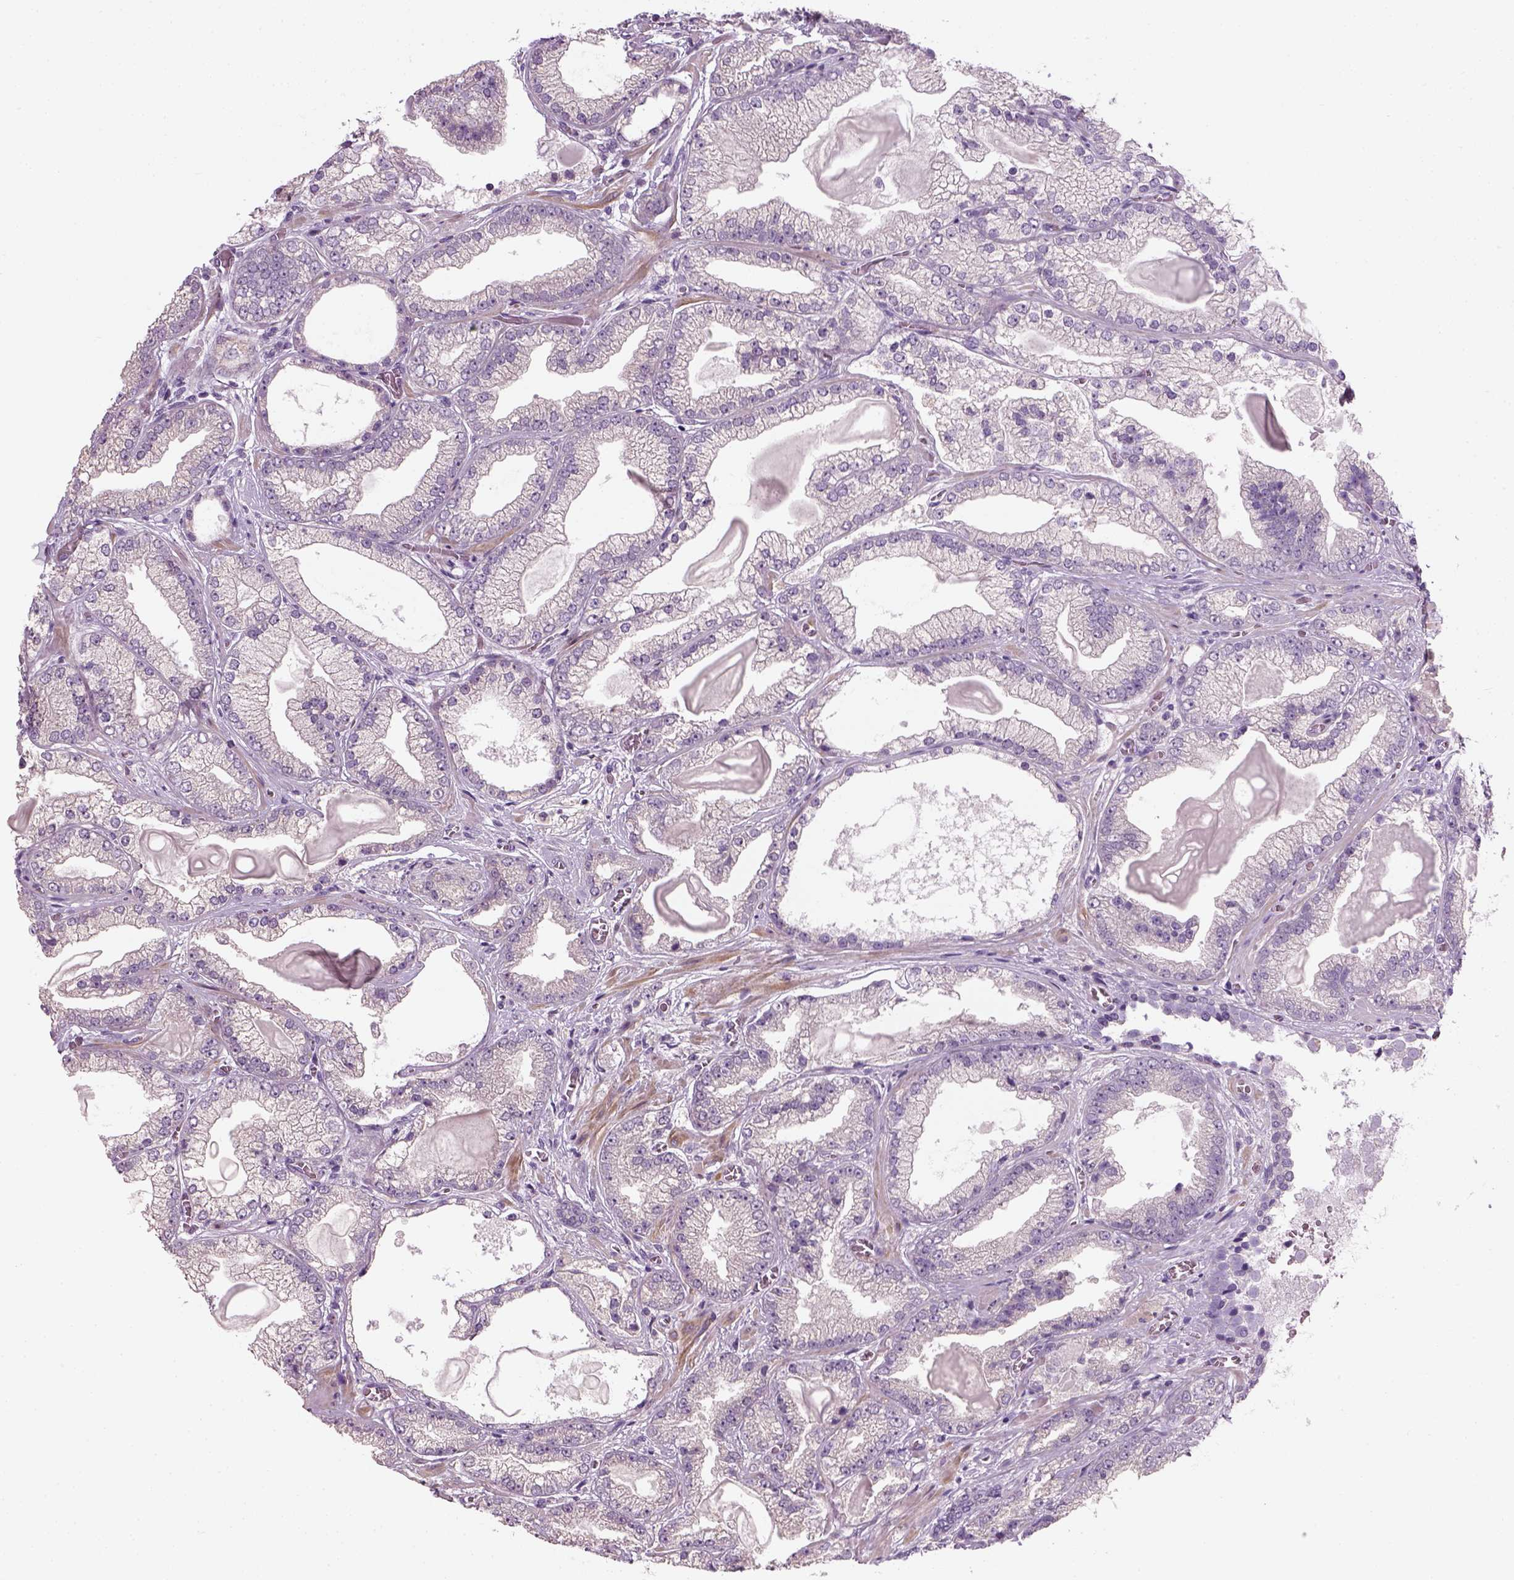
{"staining": {"intensity": "negative", "quantity": "none", "location": "none"}, "tissue": "prostate cancer", "cell_type": "Tumor cells", "image_type": "cancer", "snomed": [{"axis": "morphology", "description": "Adenocarcinoma, Low grade"}, {"axis": "topography", "description": "Prostate"}], "caption": "Image shows no protein expression in tumor cells of prostate cancer (low-grade adenocarcinoma) tissue. (DAB immunohistochemistry (IHC), high magnification).", "gene": "ELOVL3", "patient": {"sex": "male", "age": 57}}